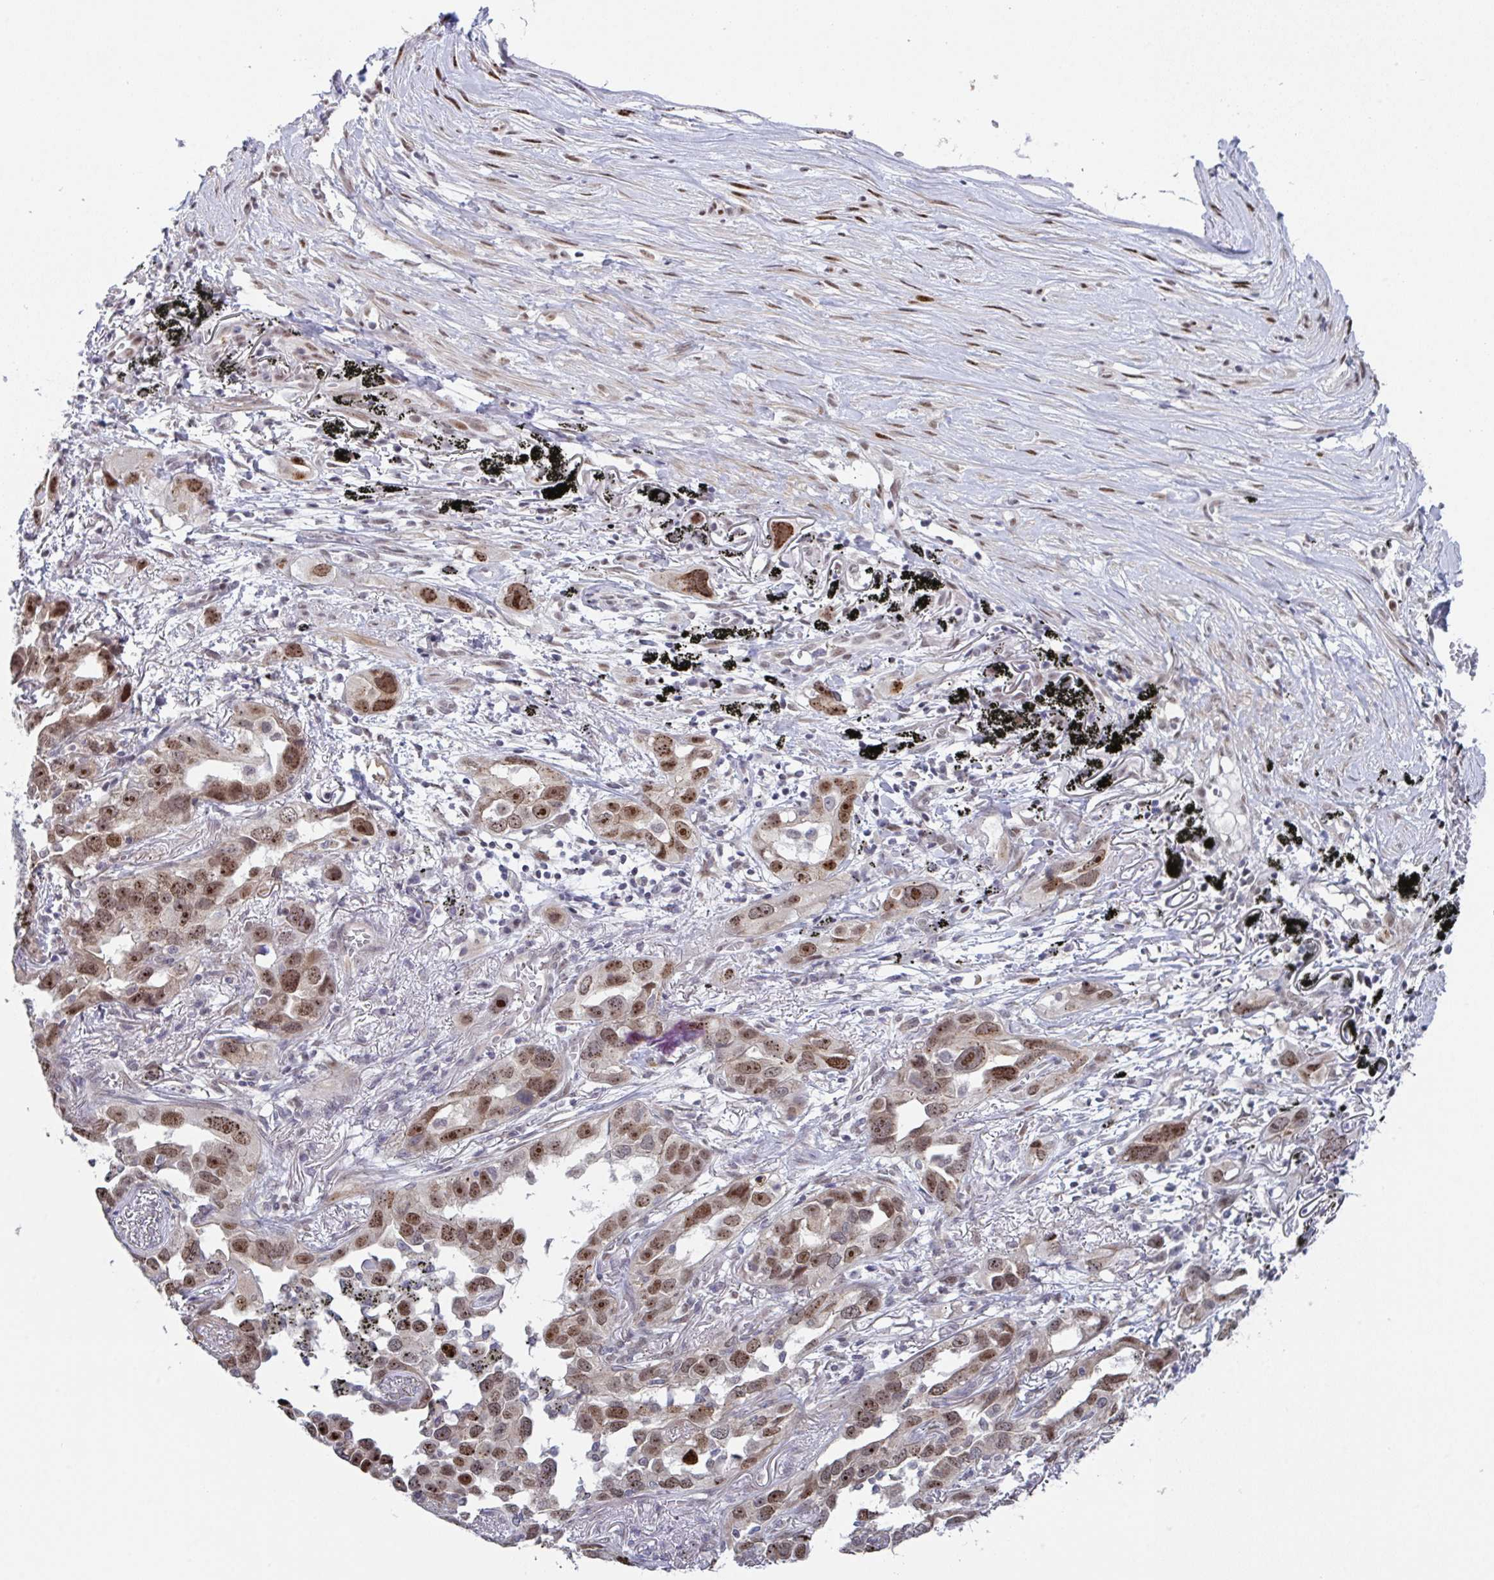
{"staining": {"intensity": "moderate", "quantity": ">75%", "location": "nuclear"}, "tissue": "lung cancer", "cell_type": "Tumor cells", "image_type": "cancer", "snomed": [{"axis": "morphology", "description": "Adenocarcinoma, NOS"}, {"axis": "topography", "description": "Lung"}], "caption": "High-power microscopy captured an immunohistochemistry photomicrograph of adenocarcinoma (lung), revealing moderate nuclear expression in about >75% of tumor cells.", "gene": "RBM18", "patient": {"sex": "male", "age": 67}}